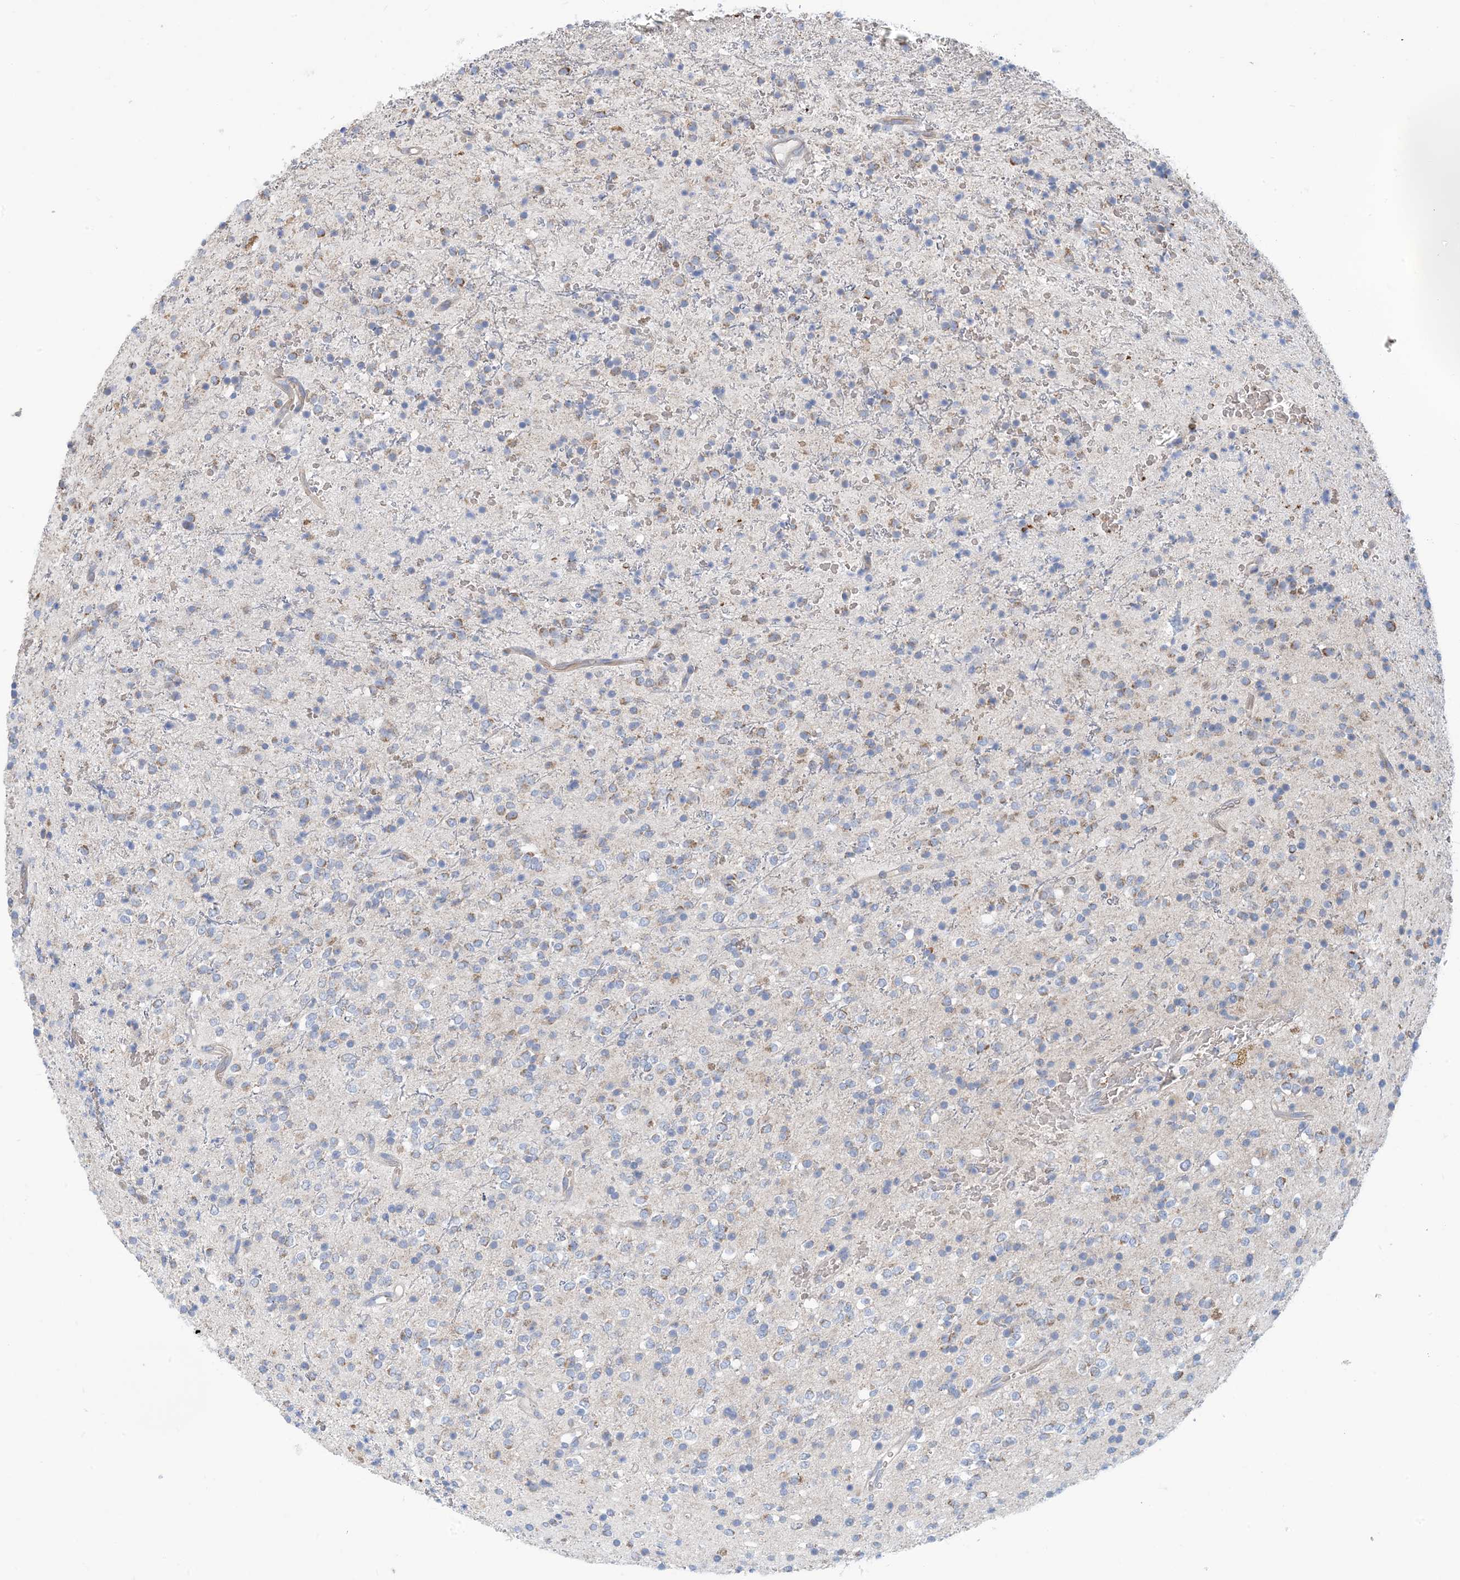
{"staining": {"intensity": "weak", "quantity": "<25%", "location": "cytoplasmic/membranous"}, "tissue": "glioma", "cell_type": "Tumor cells", "image_type": "cancer", "snomed": [{"axis": "morphology", "description": "Glioma, malignant, High grade"}, {"axis": "topography", "description": "Brain"}], "caption": "A photomicrograph of malignant glioma (high-grade) stained for a protein exhibits no brown staining in tumor cells.", "gene": "PHOSPHO2", "patient": {"sex": "male", "age": 34}}